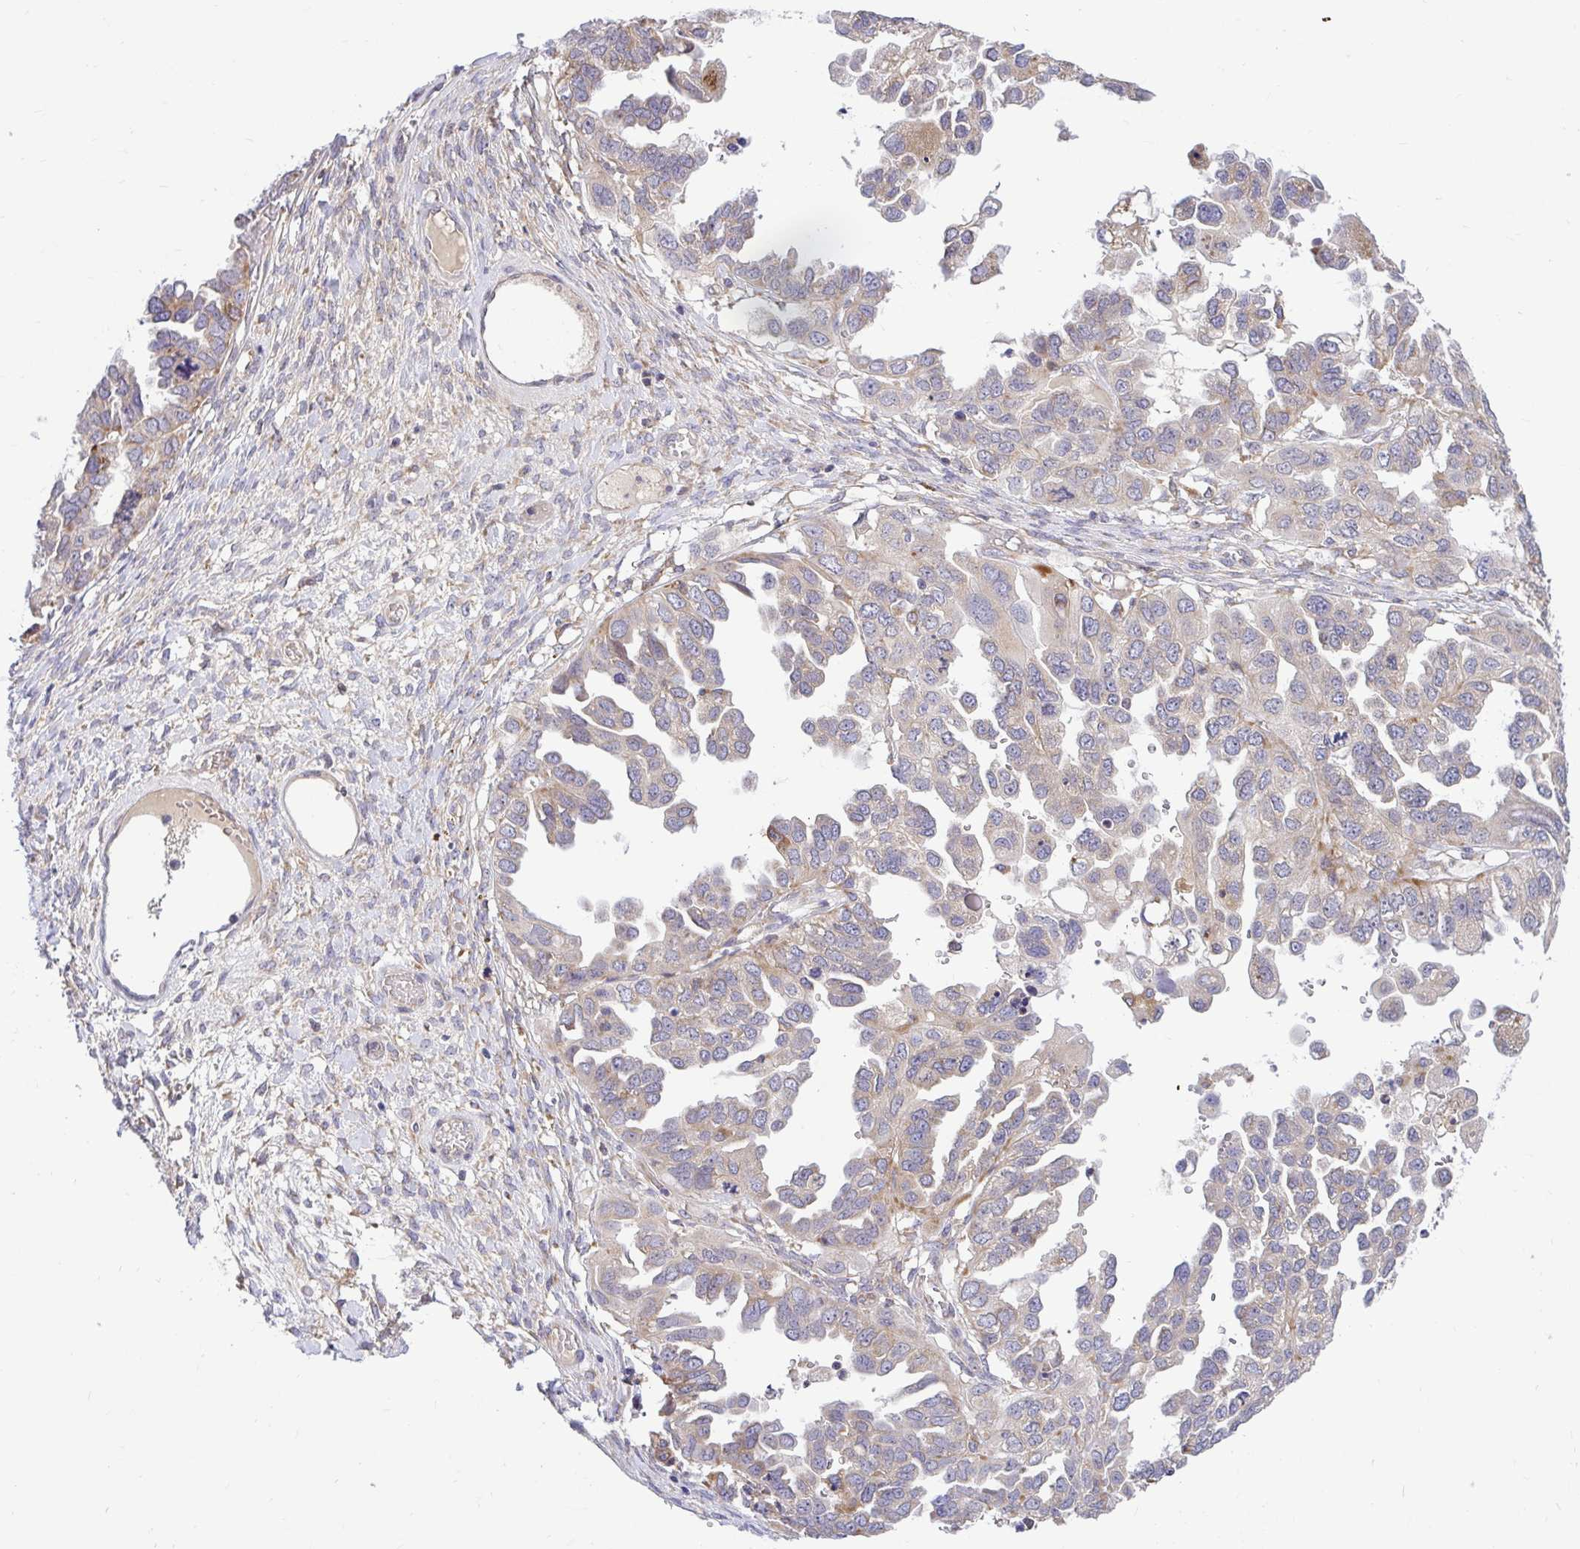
{"staining": {"intensity": "weak", "quantity": "<25%", "location": "cytoplasmic/membranous"}, "tissue": "ovarian cancer", "cell_type": "Tumor cells", "image_type": "cancer", "snomed": [{"axis": "morphology", "description": "Cystadenocarcinoma, serous, NOS"}, {"axis": "topography", "description": "Ovary"}], "caption": "Human ovarian cancer stained for a protein using immunohistochemistry displays no staining in tumor cells.", "gene": "VTI1B", "patient": {"sex": "female", "age": 53}}